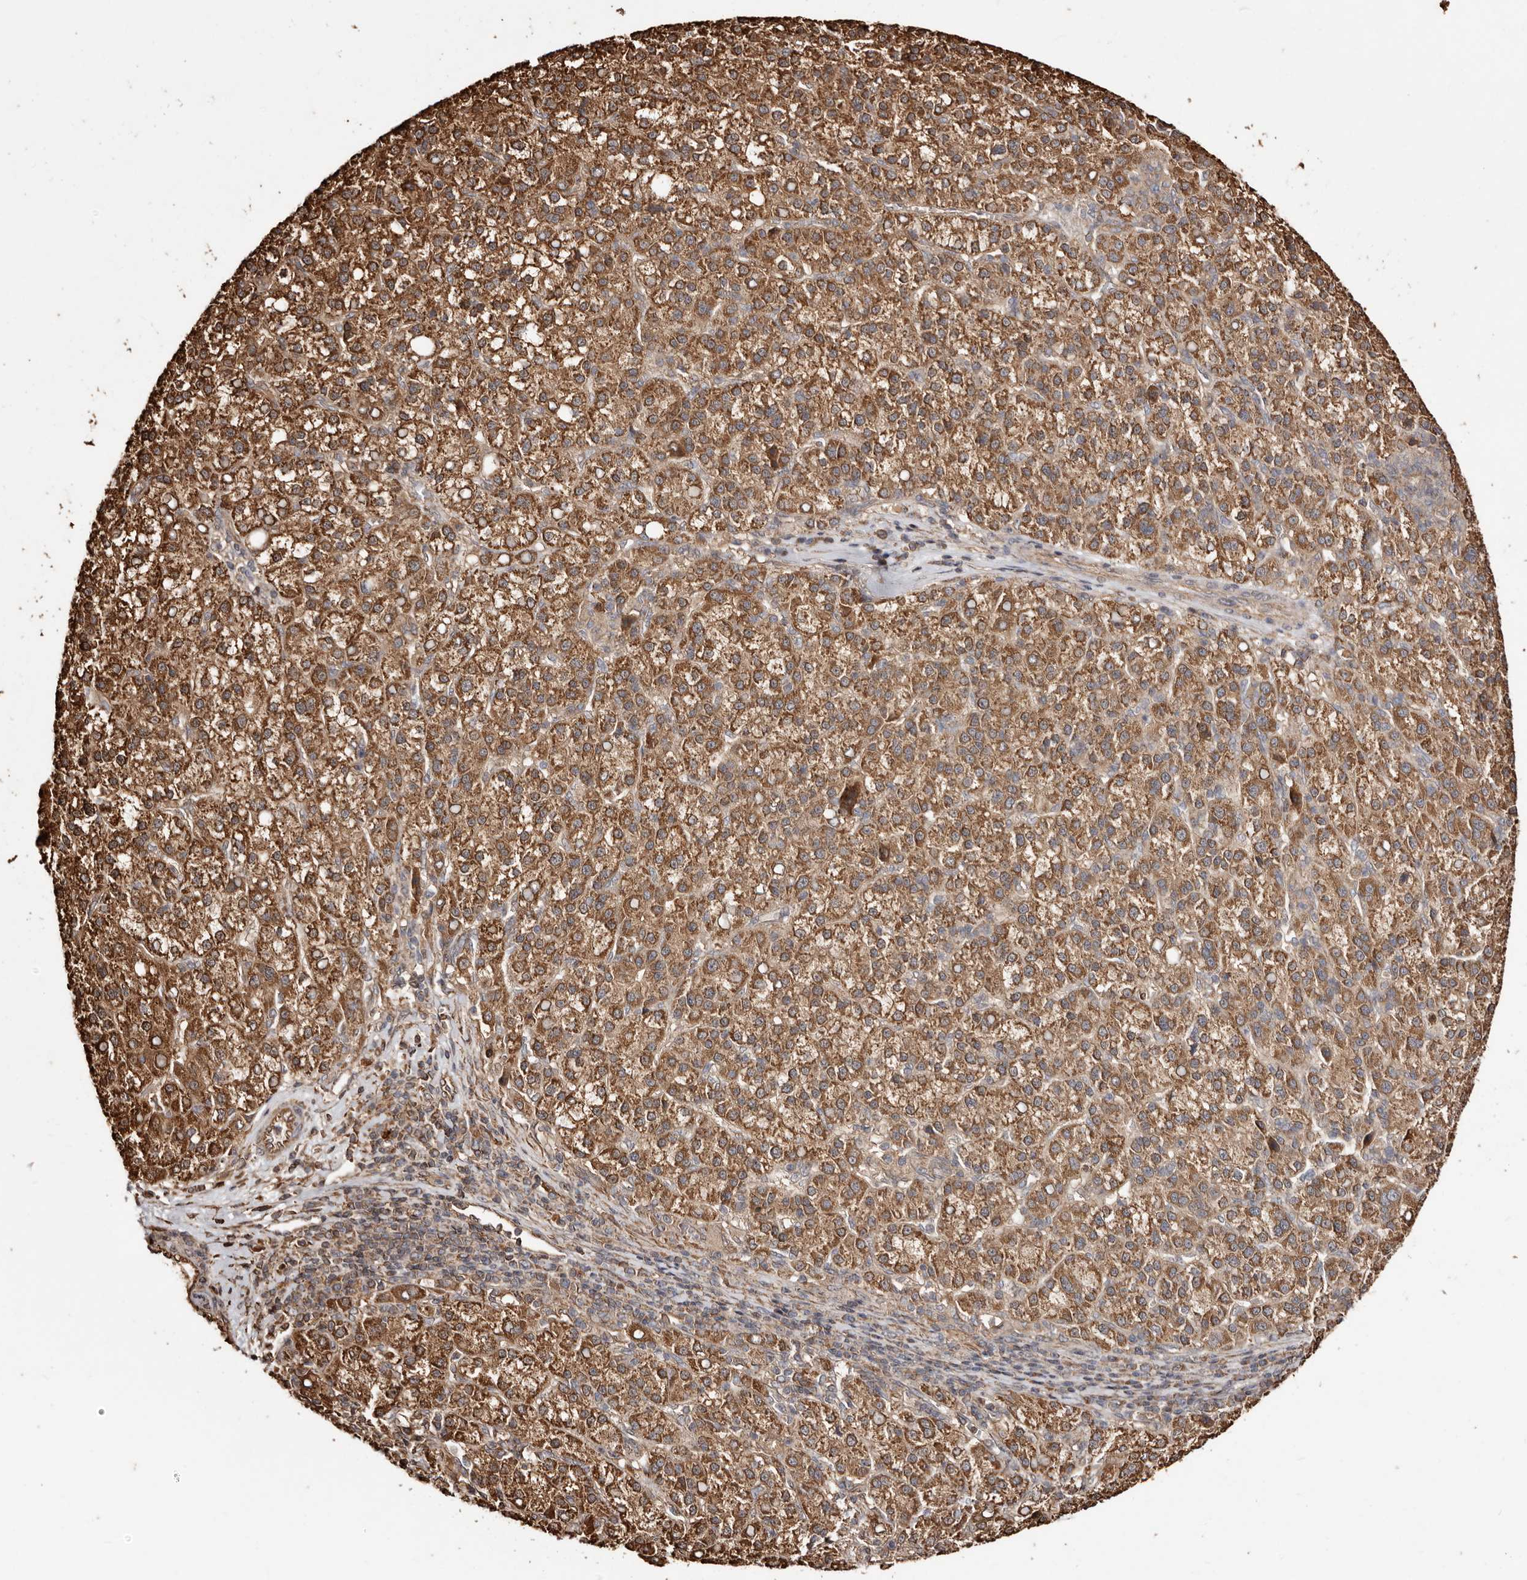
{"staining": {"intensity": "moderate", "quantity": ">75%", "location": "cytoplasmic/membranous"}, "tissue": "liver cancer", "cell_type": "Tumor cells", "image_type": "cancer", "snomed": [{"axis": "morphology", "description": "Carcinoma, Hepatocellular, NOS"}, {"axis": "topography", "description": "Liver"}], "caption": "Immunohistochemical staining of human liver cancer demonstrates moderate cytoplasmic/membranous protein positivity in approximately >75% of tumor cells.", "gene": "MACC1", "patient": {"sex": "female", "age": 58}}